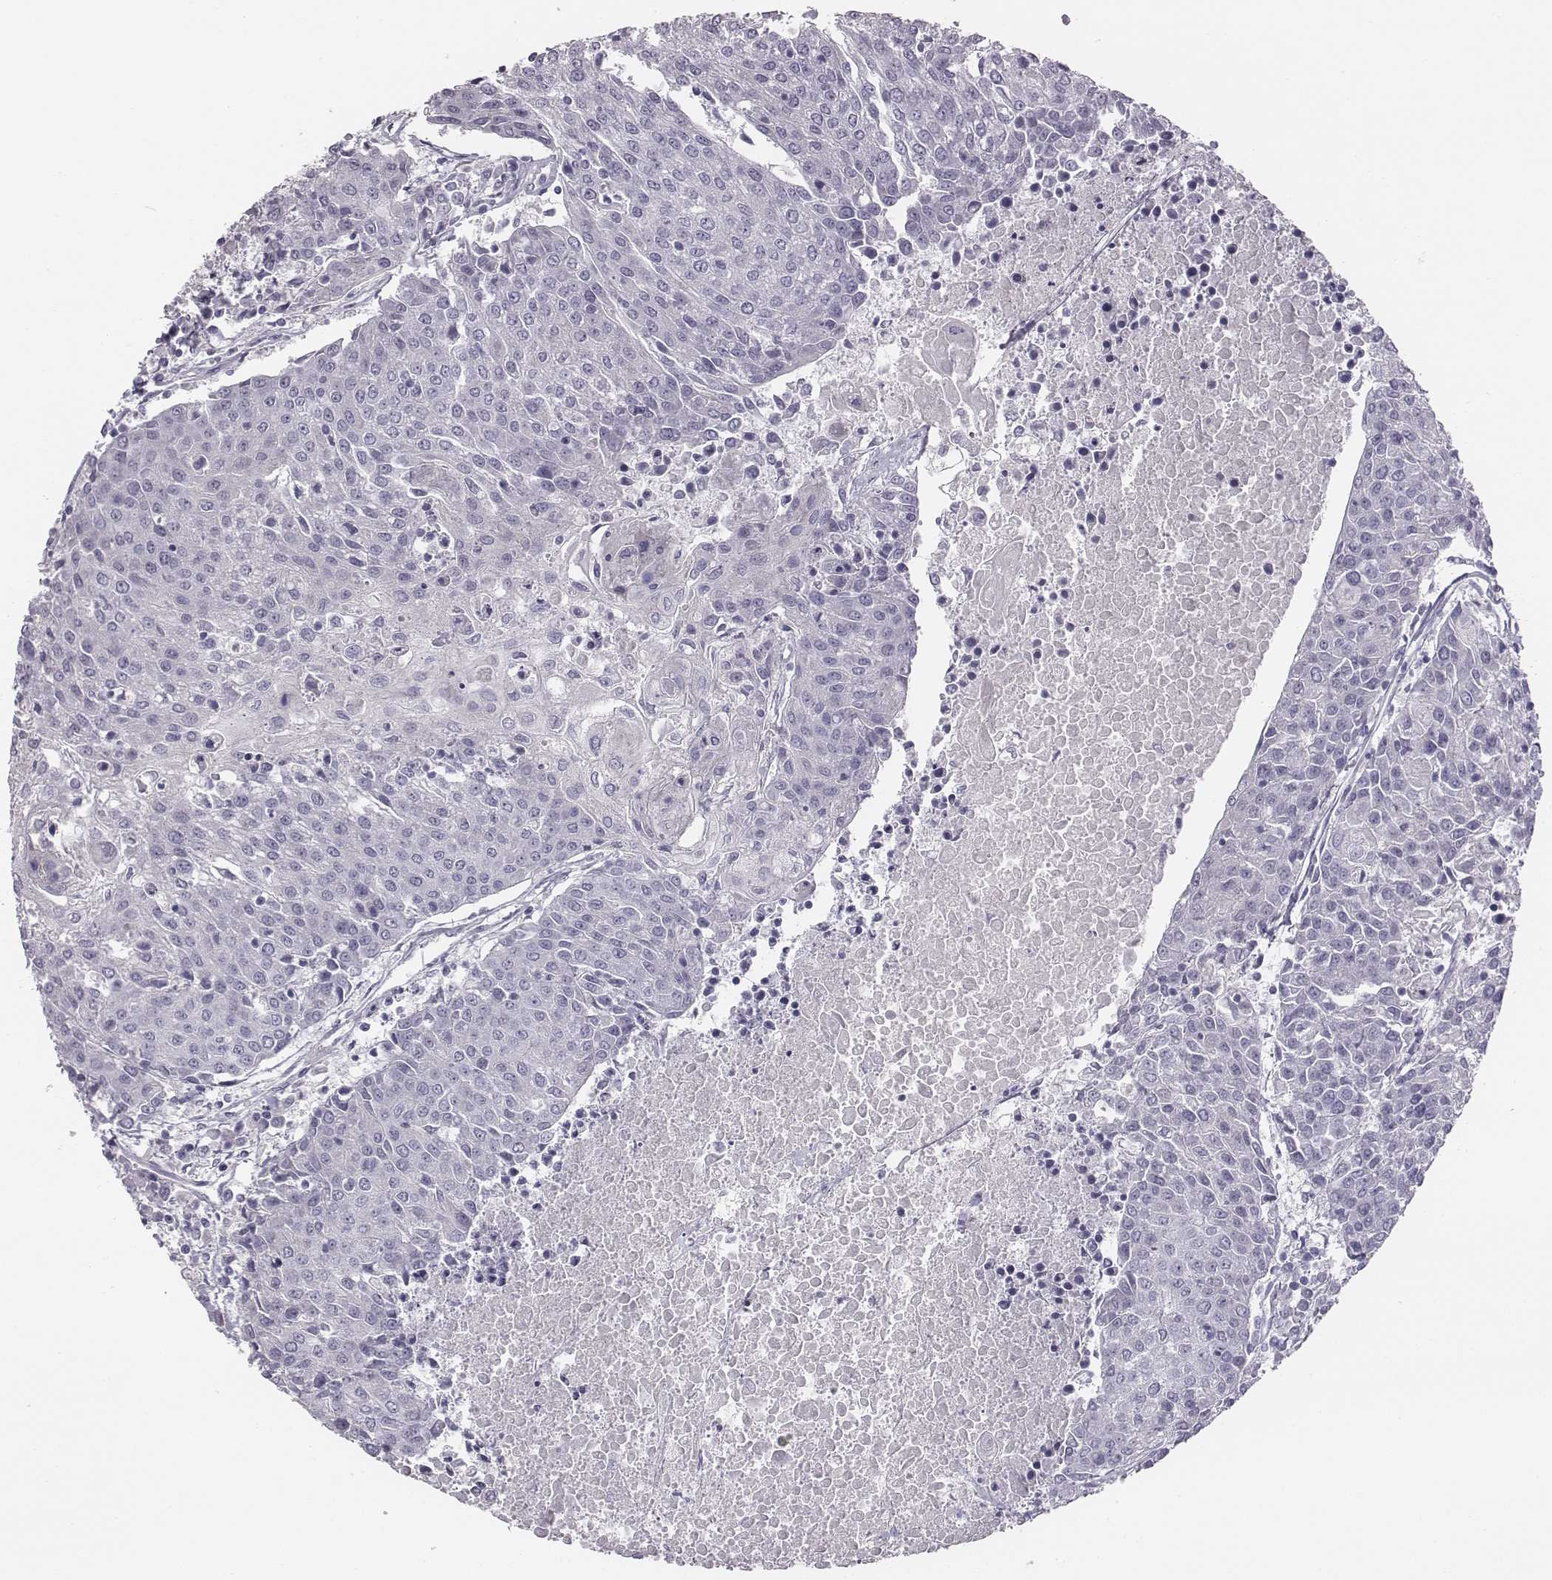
{"staining": {"intensity": "negative", "quantity": "none", "location": "none"}, "tissue": "urothelial cancer", "cell_type": "Tumor cells", "image_type": "cancer", "snomed": [{"axis": "morphology", "description": "Urothelial carcinoma, High grade"}, {"axis": "topography", "description": "Urinary bladder"}], "caption": "There is no significant expression in tumor cells of urothelial carcinoma (high-grade).", "gene": "CACNG4", "patient": {"sex": "female", "age": 85}}